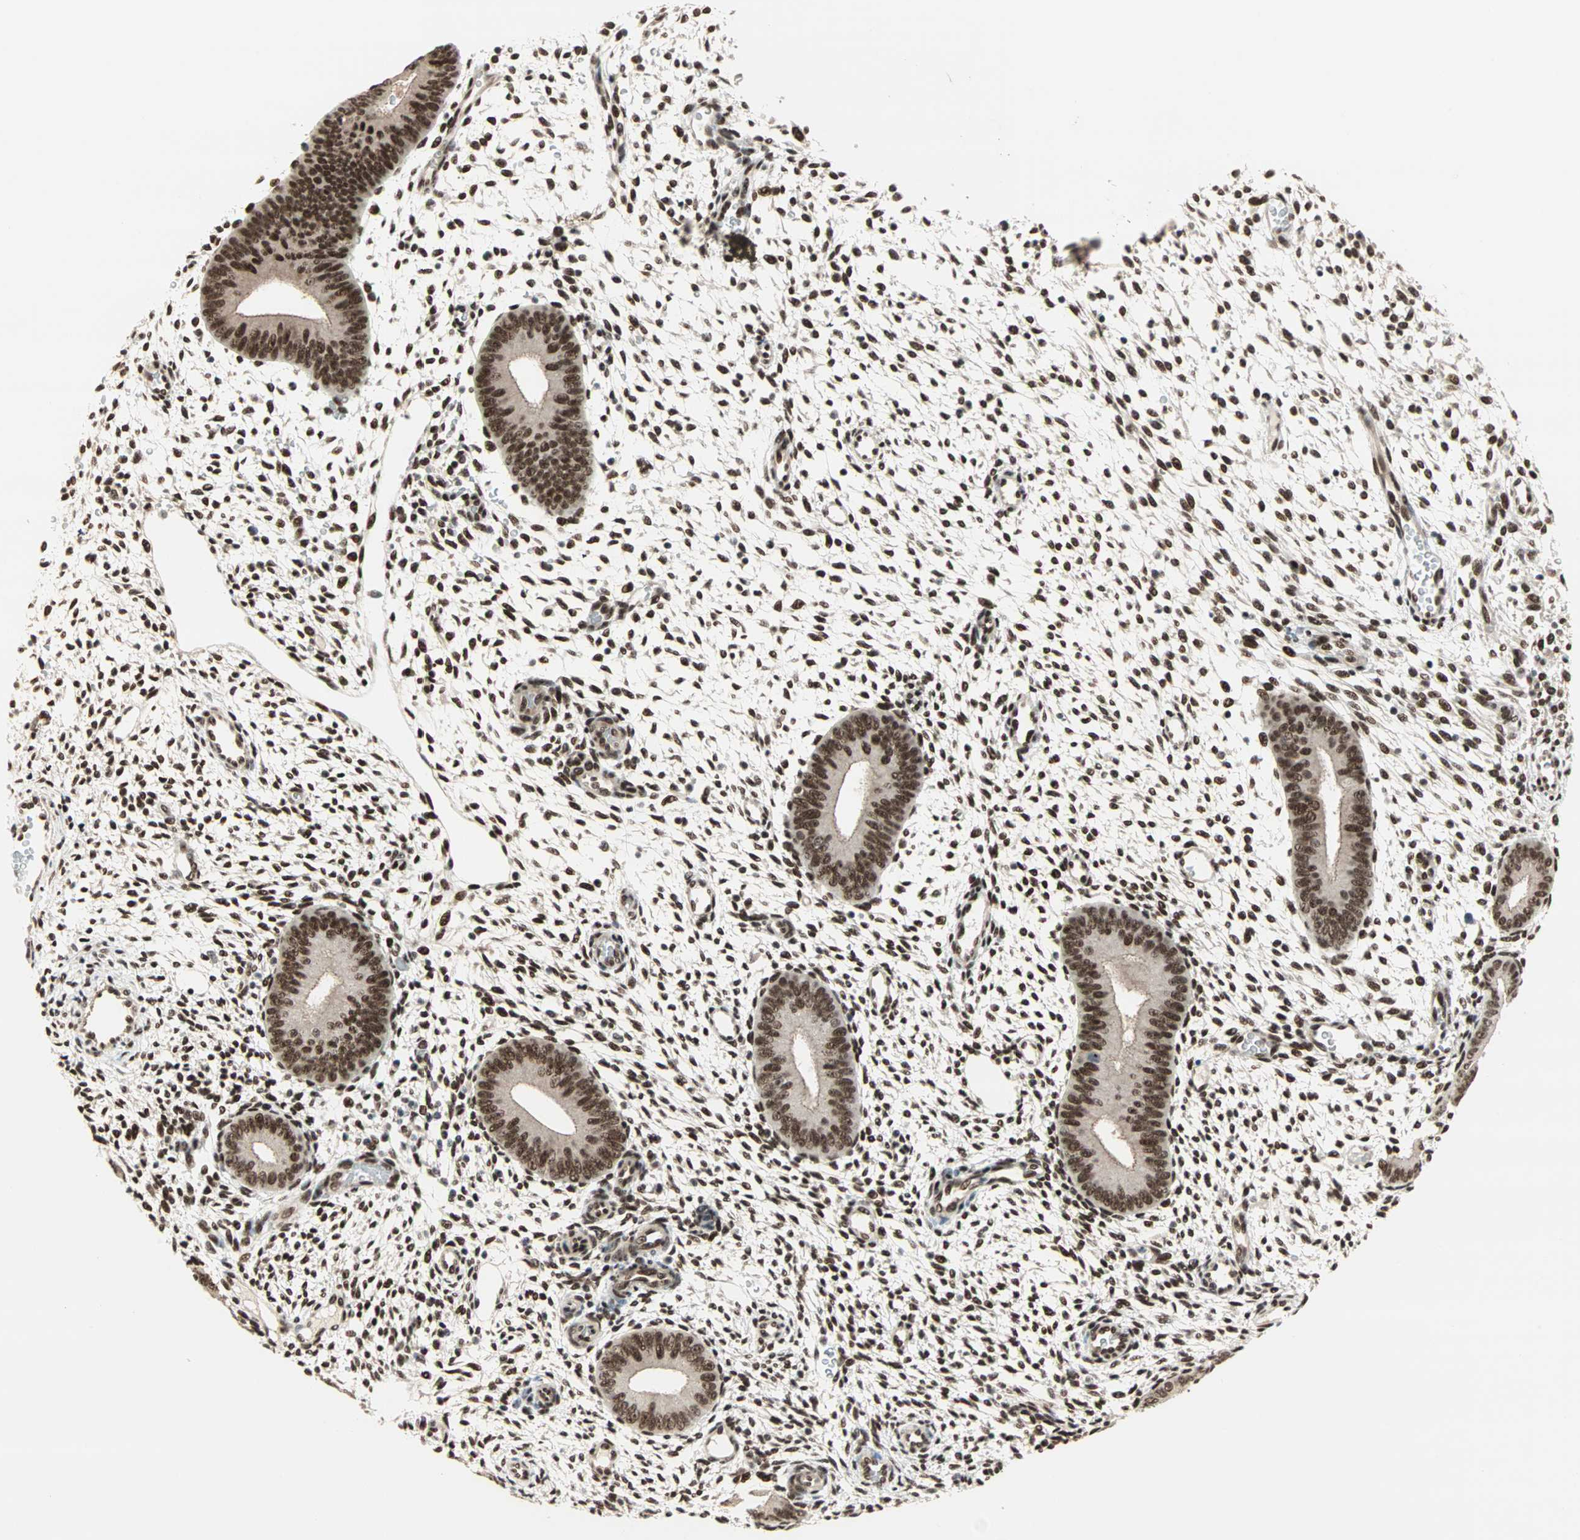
{"staining": {"intensity": "strong", "quantity": ">75%", "location": "nuclear"}, "tissue": "endometrium", "cell_type": "Cells in endometrial stroma", "image_type": "normal", "snomed": [{"axis": "morphology", "description": "Normal tissue, NOS"}, {"axis": "topography", "description": "Endometrium"}], "caption": "Immunohistochemical staining of unremarkable endometrium demonstrates >75% levels of strong nuclear protein expression in about >75% of cells in endometrial stroma.", "gene": "BLM", "patient": {"sex": "female", "age": 42}}